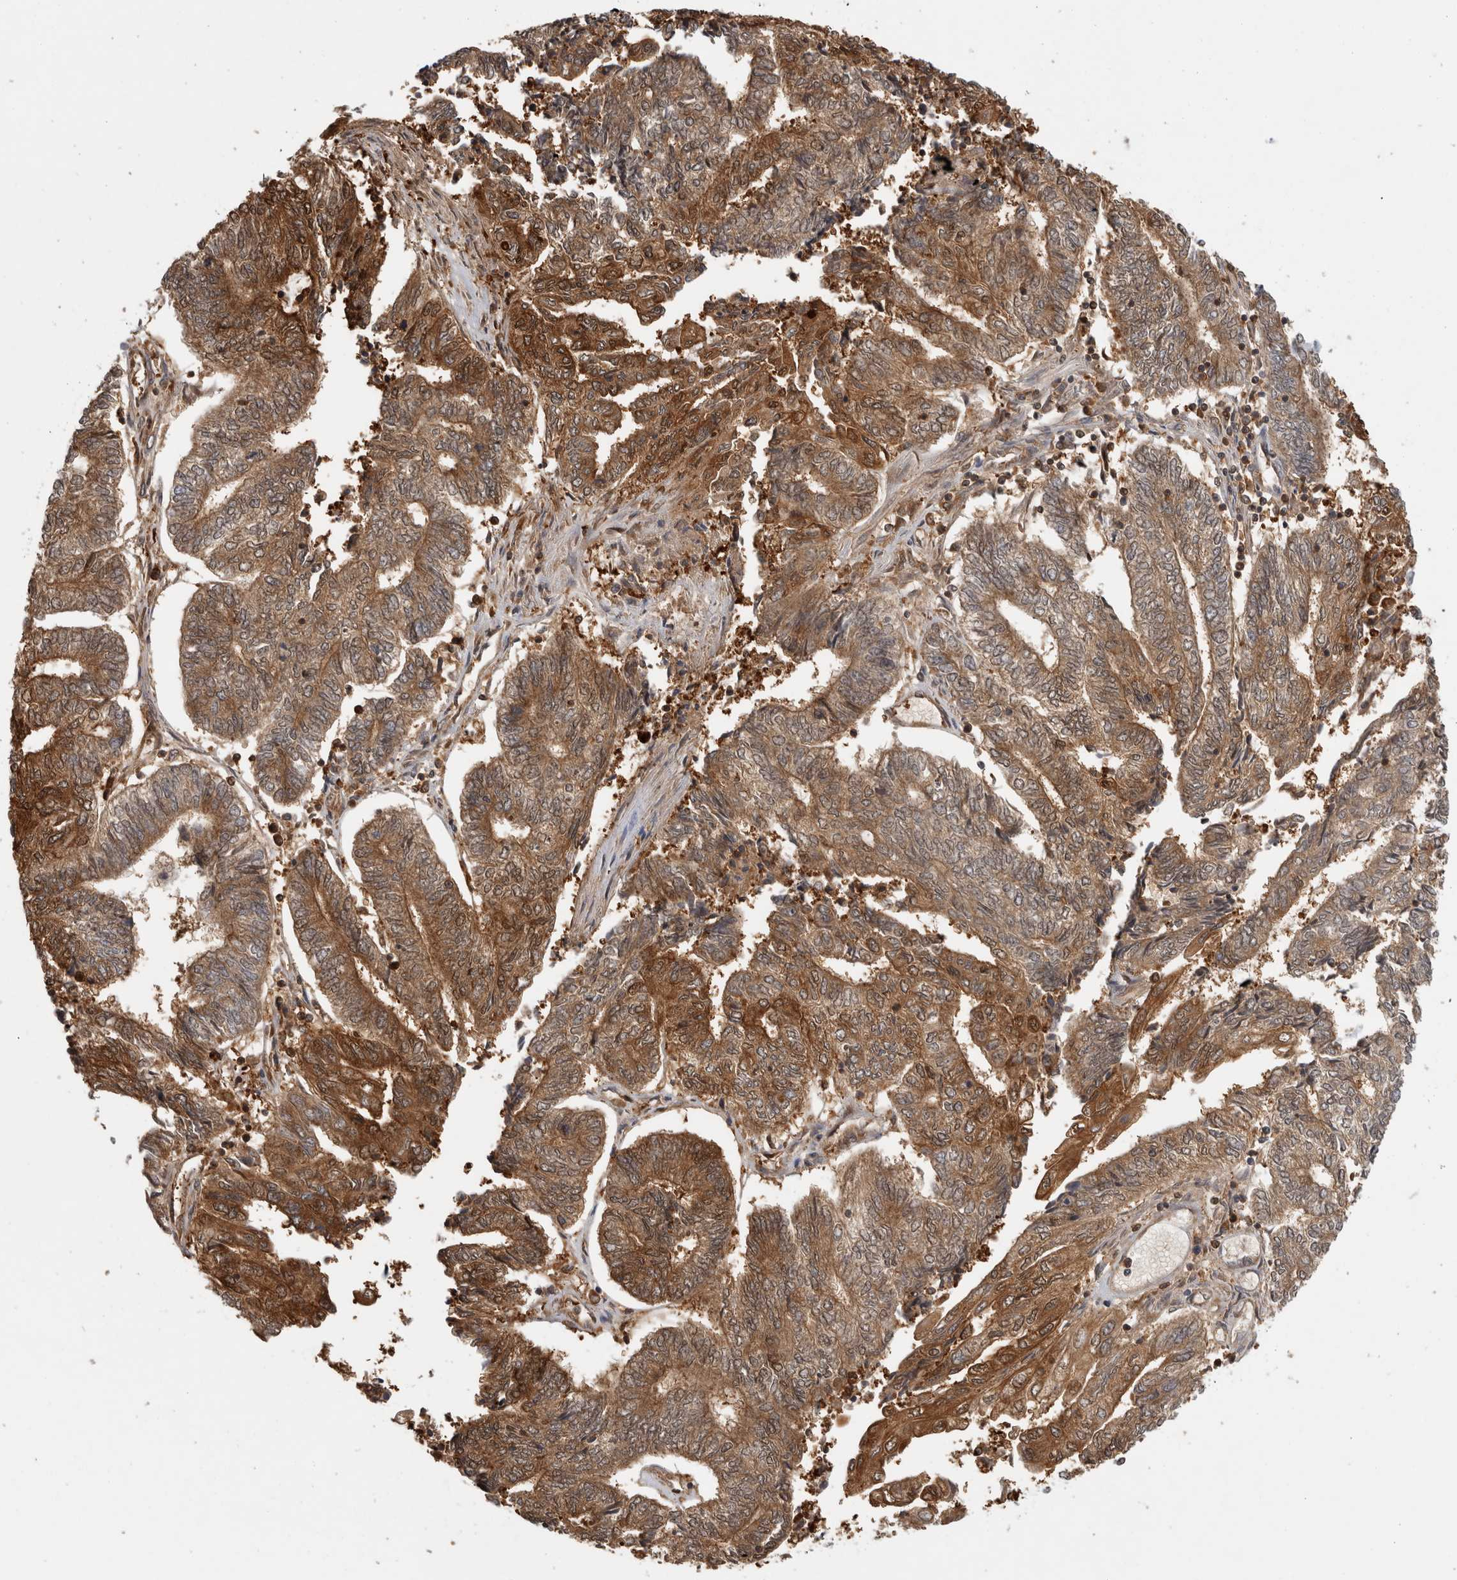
{"staining": {"intensity": "moderate", "quantity": ">75%", "location": "cytoplasmic/membranous"}, "tissue": "endometrial cancer", "cell_type": "Tumor cells", "image_type": "cancer", "snomed": [{"axis": "morphology", "description": "Adenocarcinoma, NOS"}, {"axis": "topography", "description": "Uterus"}, {"axis": "topography", "description": "Endometrium"}], "caption": "This is an image of IHC staining of adenocarcinoma (endometrial), which shows moderate expression in the cytoplasmic/membranous of tumor cells.", "gene": "ASTN2", "patient": {"sex": "female", "age": 70}}